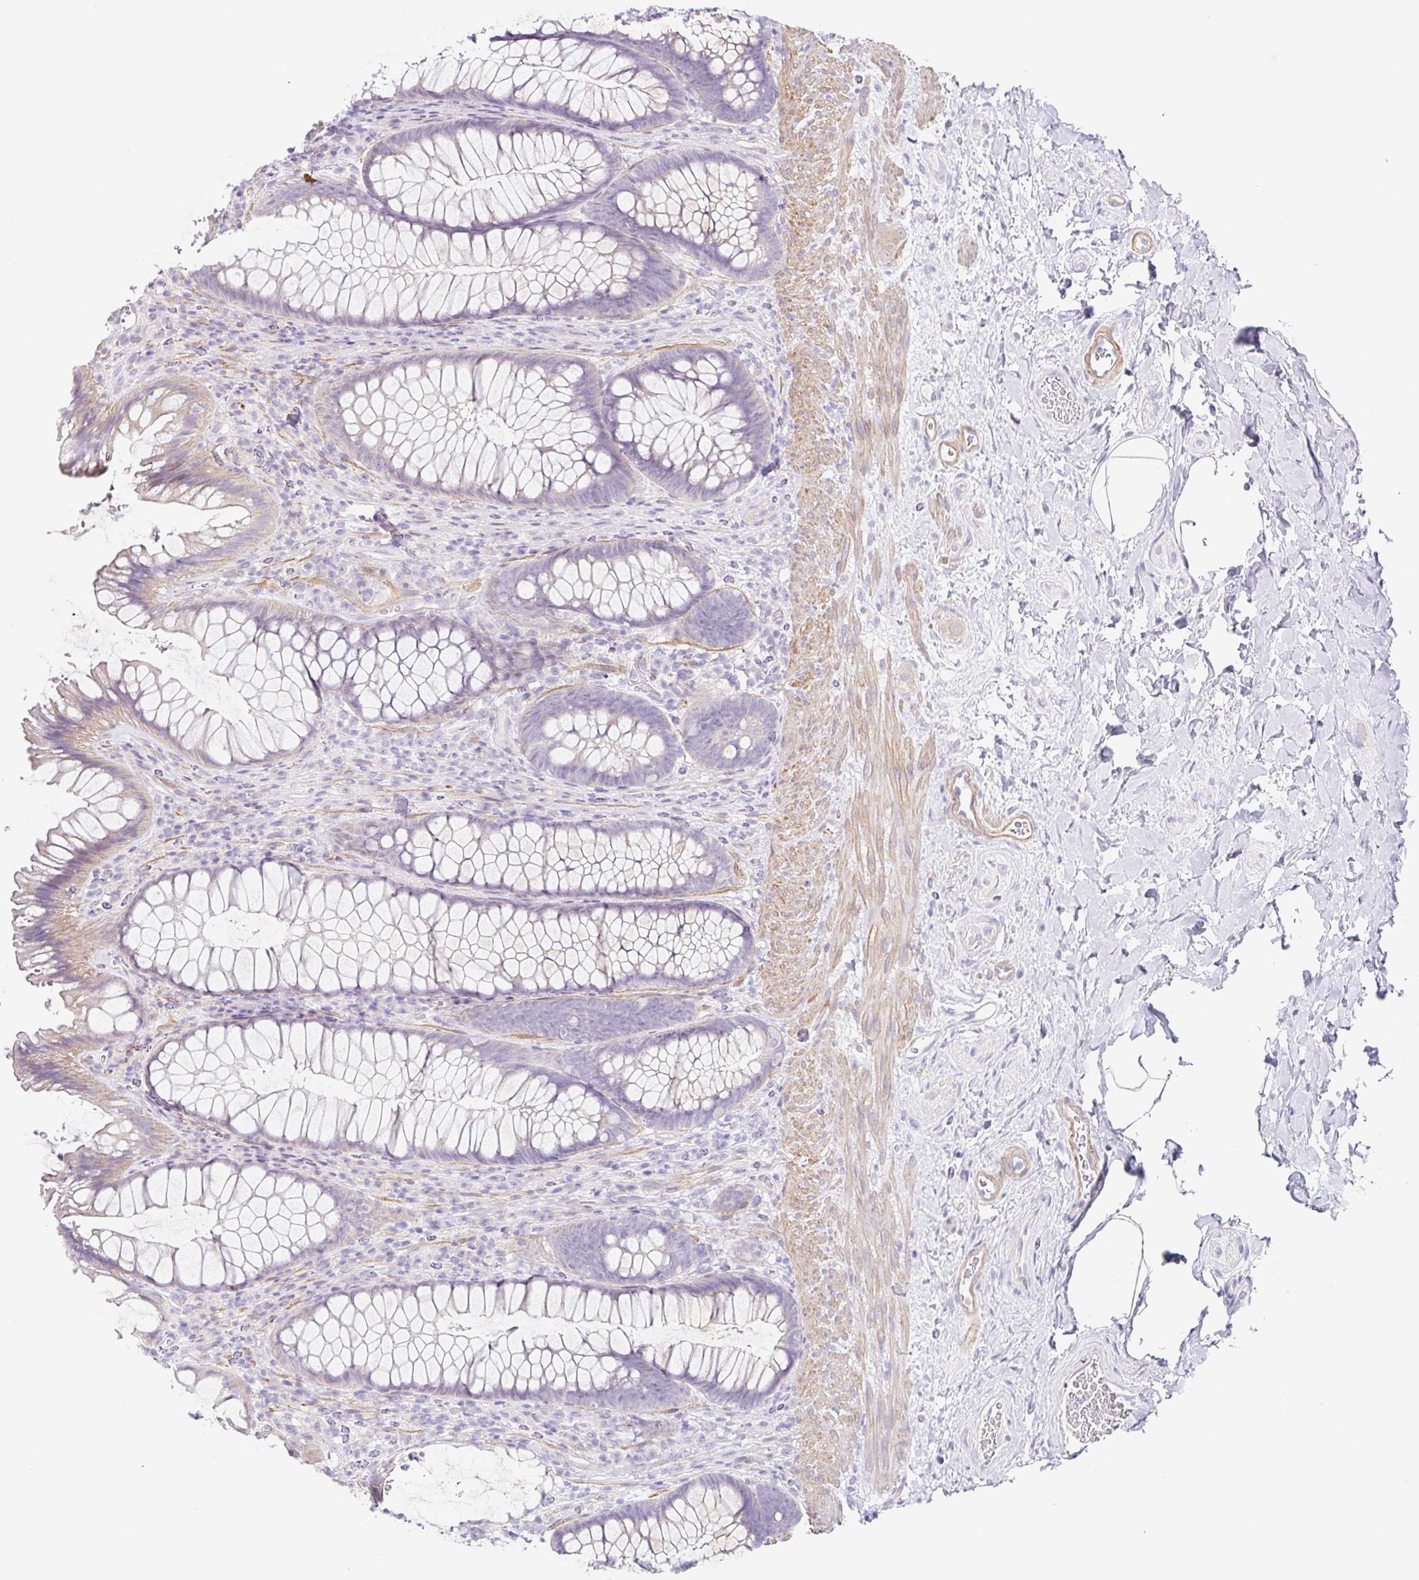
{"staining": {"intensity": "negative", "quantity": "none", "location": "none"}, "tissue": "rectum", "cell_type": "Glandular cells", "image_type": "normal", "snomed": [{"axis": "morphology", "description": "Normal tissue, NOS"}, {"axis": "topography", "description": "Rectum"}], "caption": "This histopathology image is of unremarkable rectum stained with immunohistochemistry to label a protein in brown with the nuclei are counter-stained blue. There is no expression in glandular cells. (IHC, brightfield microscopy, high magnification).", "gene": "DCAF17", "patient": {"sex": "male", "age": 53}}